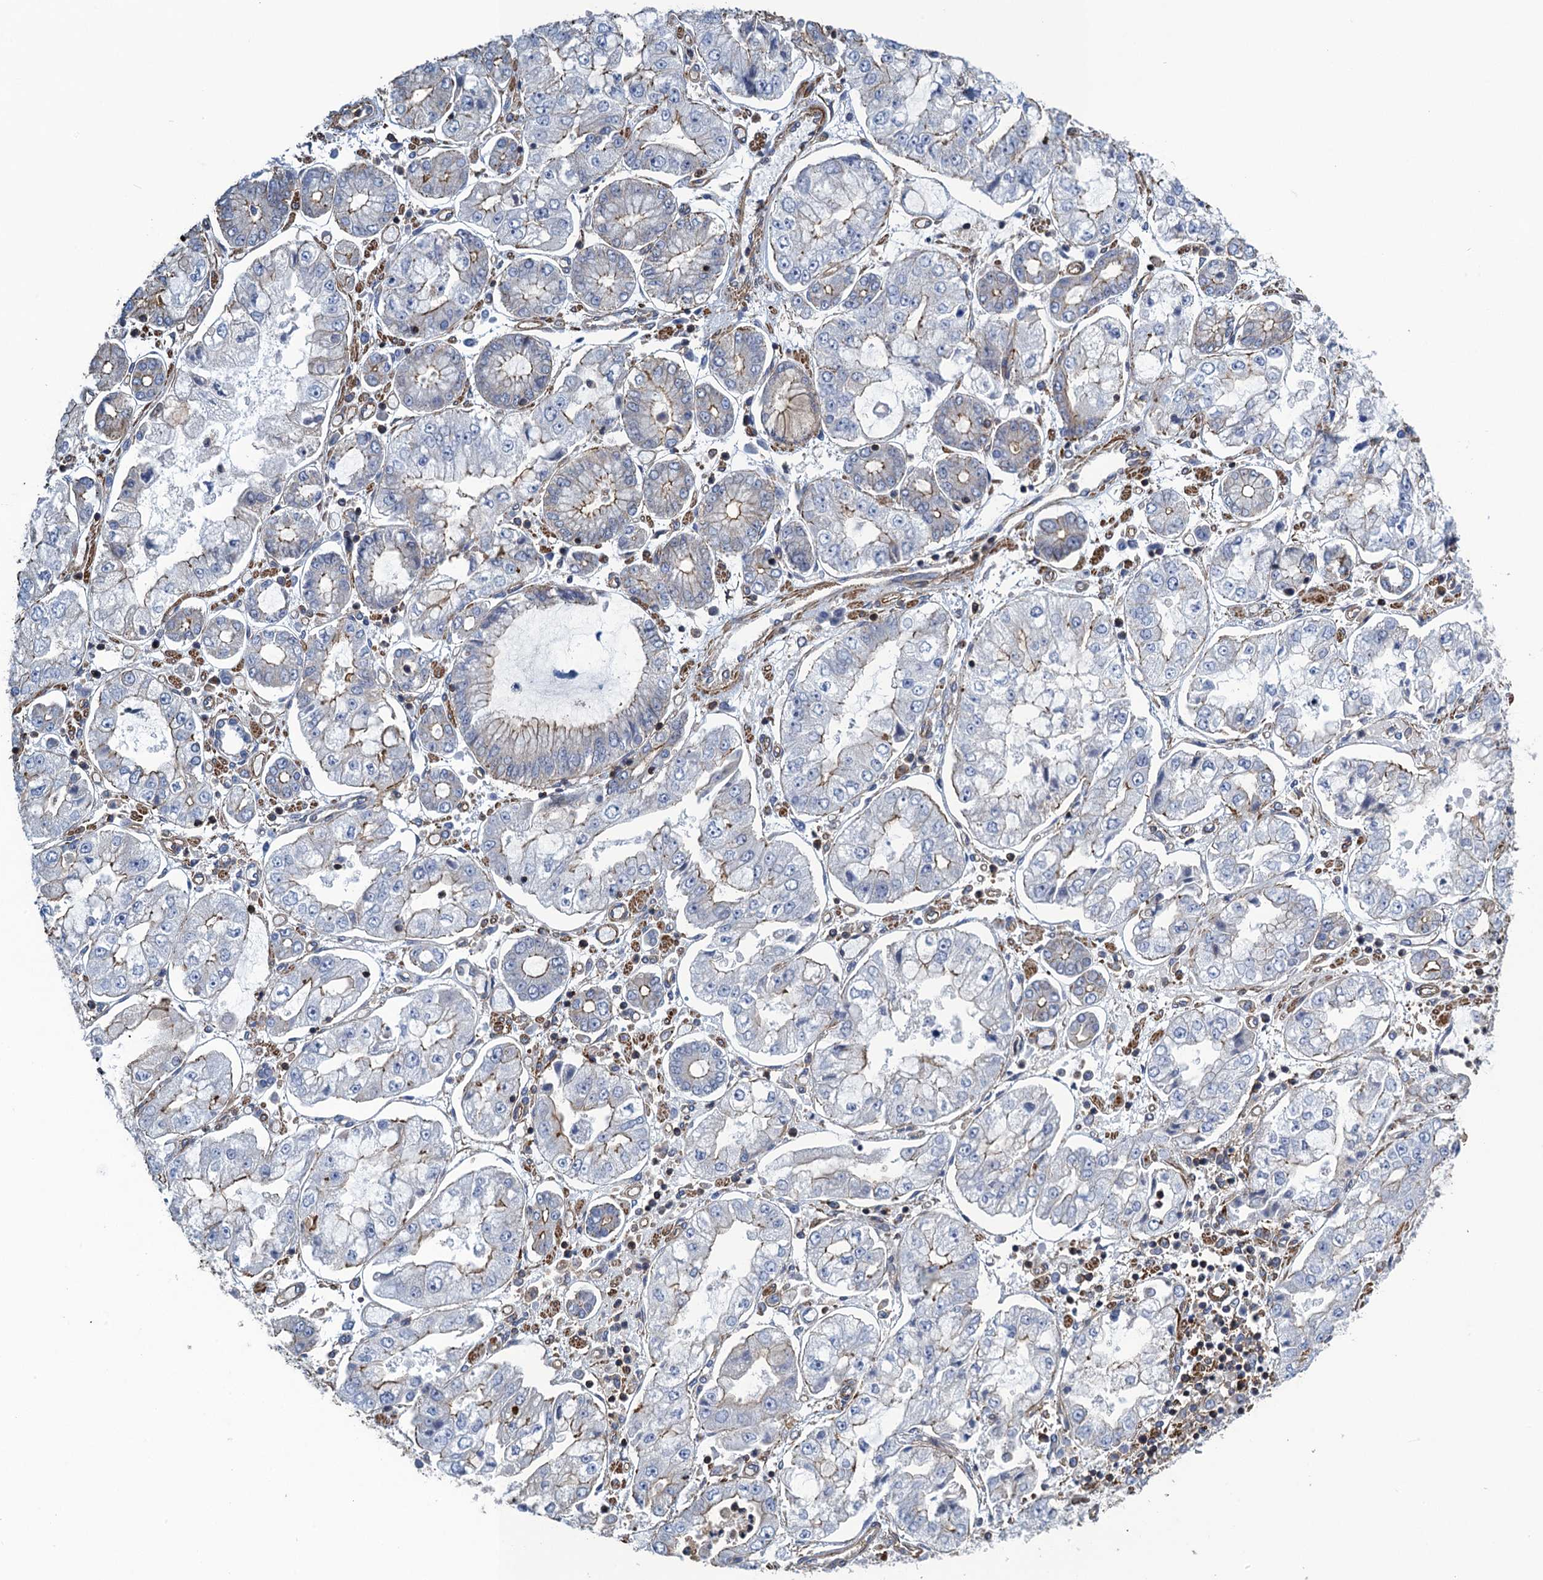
{"staining": {"intensity": "moderate", "quantity": "<25%", "location": "cytoplasmic/membranous"}, "tissue": "stomach cancer", "cell_type": "Tumor cells", "image_type": "cancer", "snomed": [{"axis": "morphology", "description": "Adenocarcinoma, NOS"}, {"axis": "topography", "description": "Stomach"}], "caption": "A low amount of moderate cytoplasmic/membranous expression is seen in about <25% of tumor cells in stomach cancer (adenocarcinoma) tissue.", "gene": "PROSER2", "patient": {"sex": "male", "age": 76}}